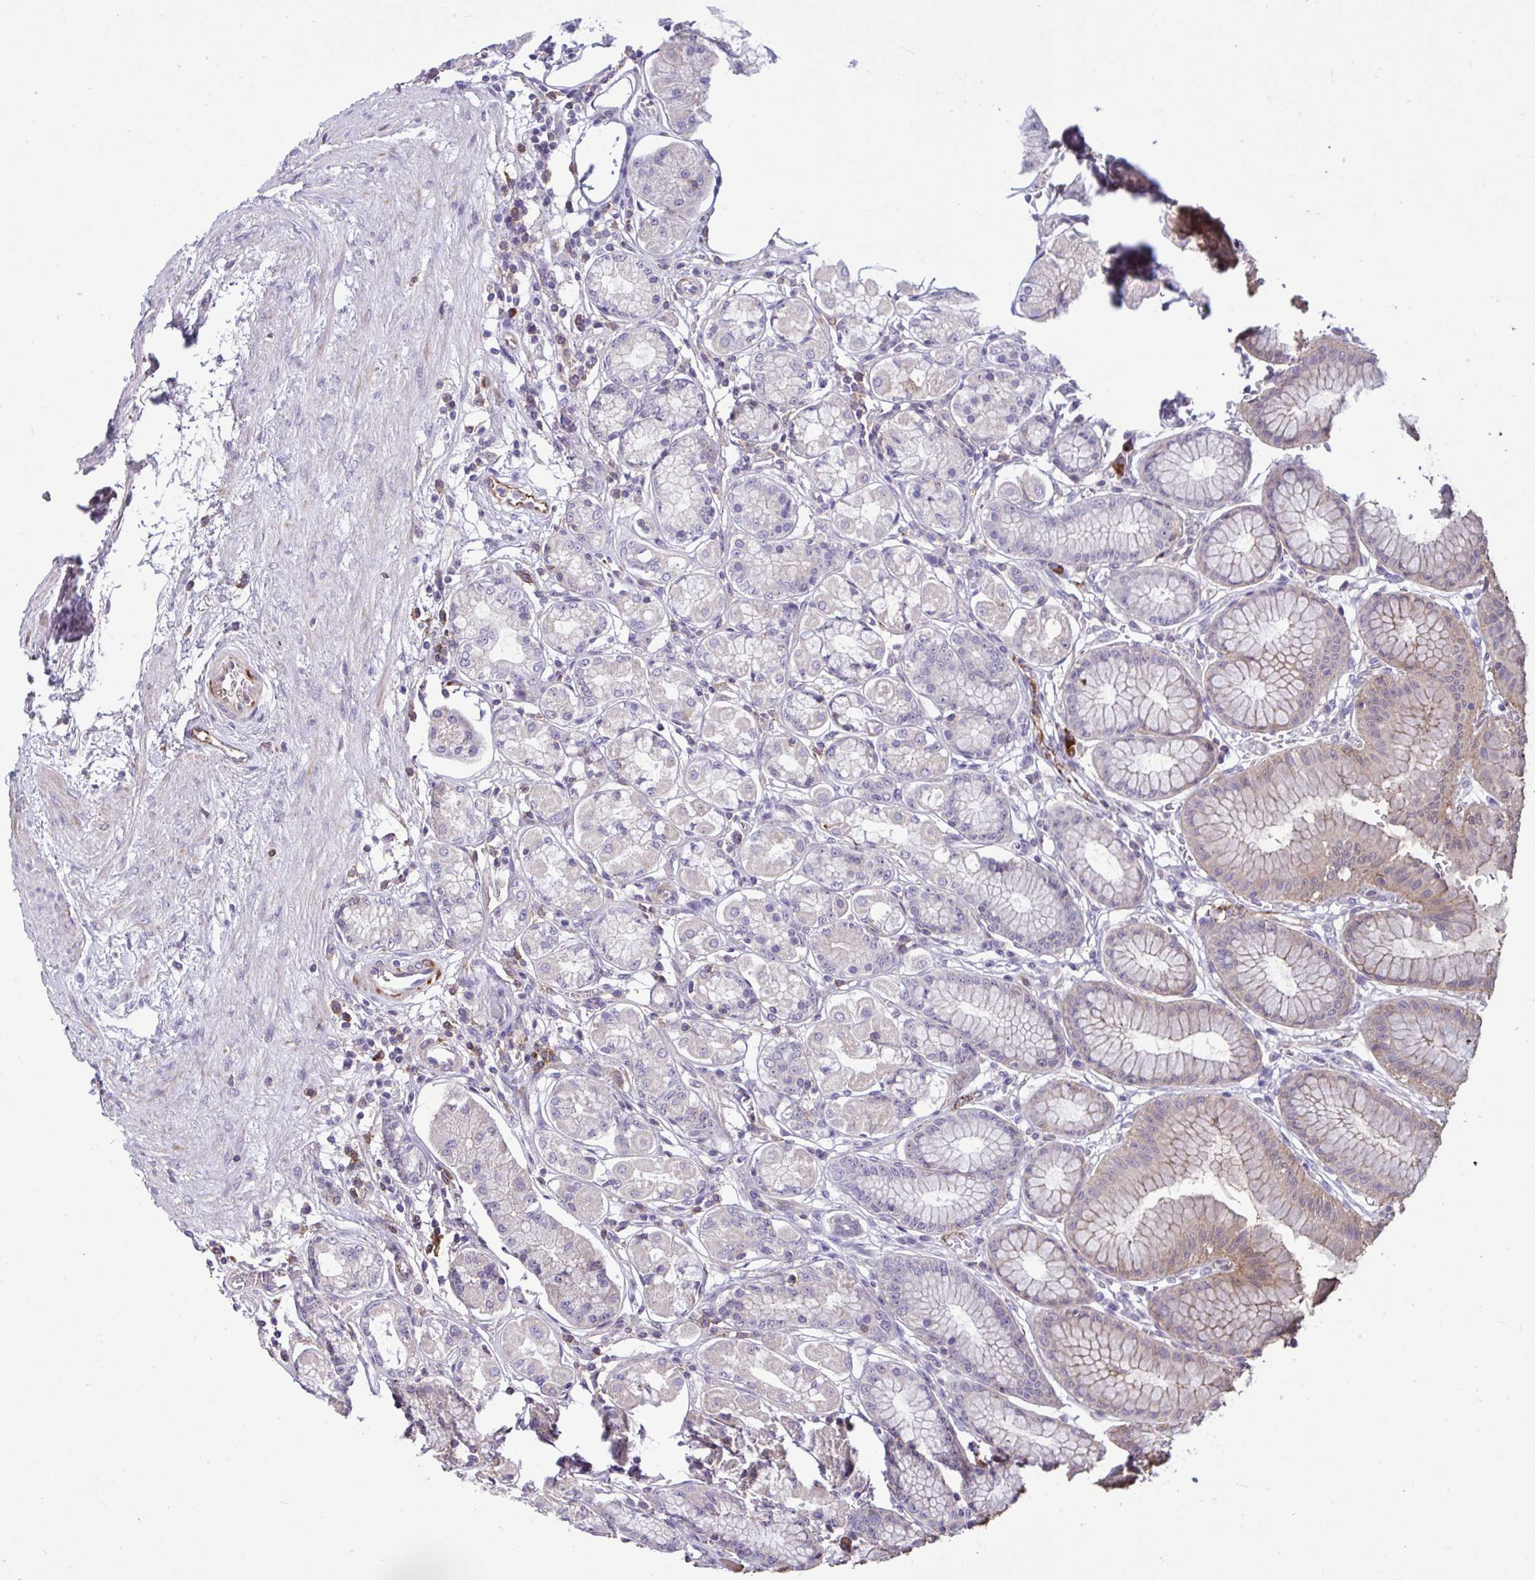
{"staining": {"intensity": "weak", "quantity": "25%-75%", "location": "cytoplasmic/membranous"}, "tissue": "stomach", "cell_type": "Glandular cells", "image_type": "normal", "snomed": [{"axis": "morphology", "description": "Normal tissue, NOS"}, {"axis": "topography", "description": "Stomach"}, {"axis": "topography", "description": "Stomach, lower"}], "caption": "A low amount of weak cytoplasmic/membranous positivity is seen in approximately 25%-75% of glandular cells in unremarkable stomach. (Brightfield microscopy of DAB IHC at high magnification).", "gene": "CD101", "patient": {"sex": "male", "age": 76}}